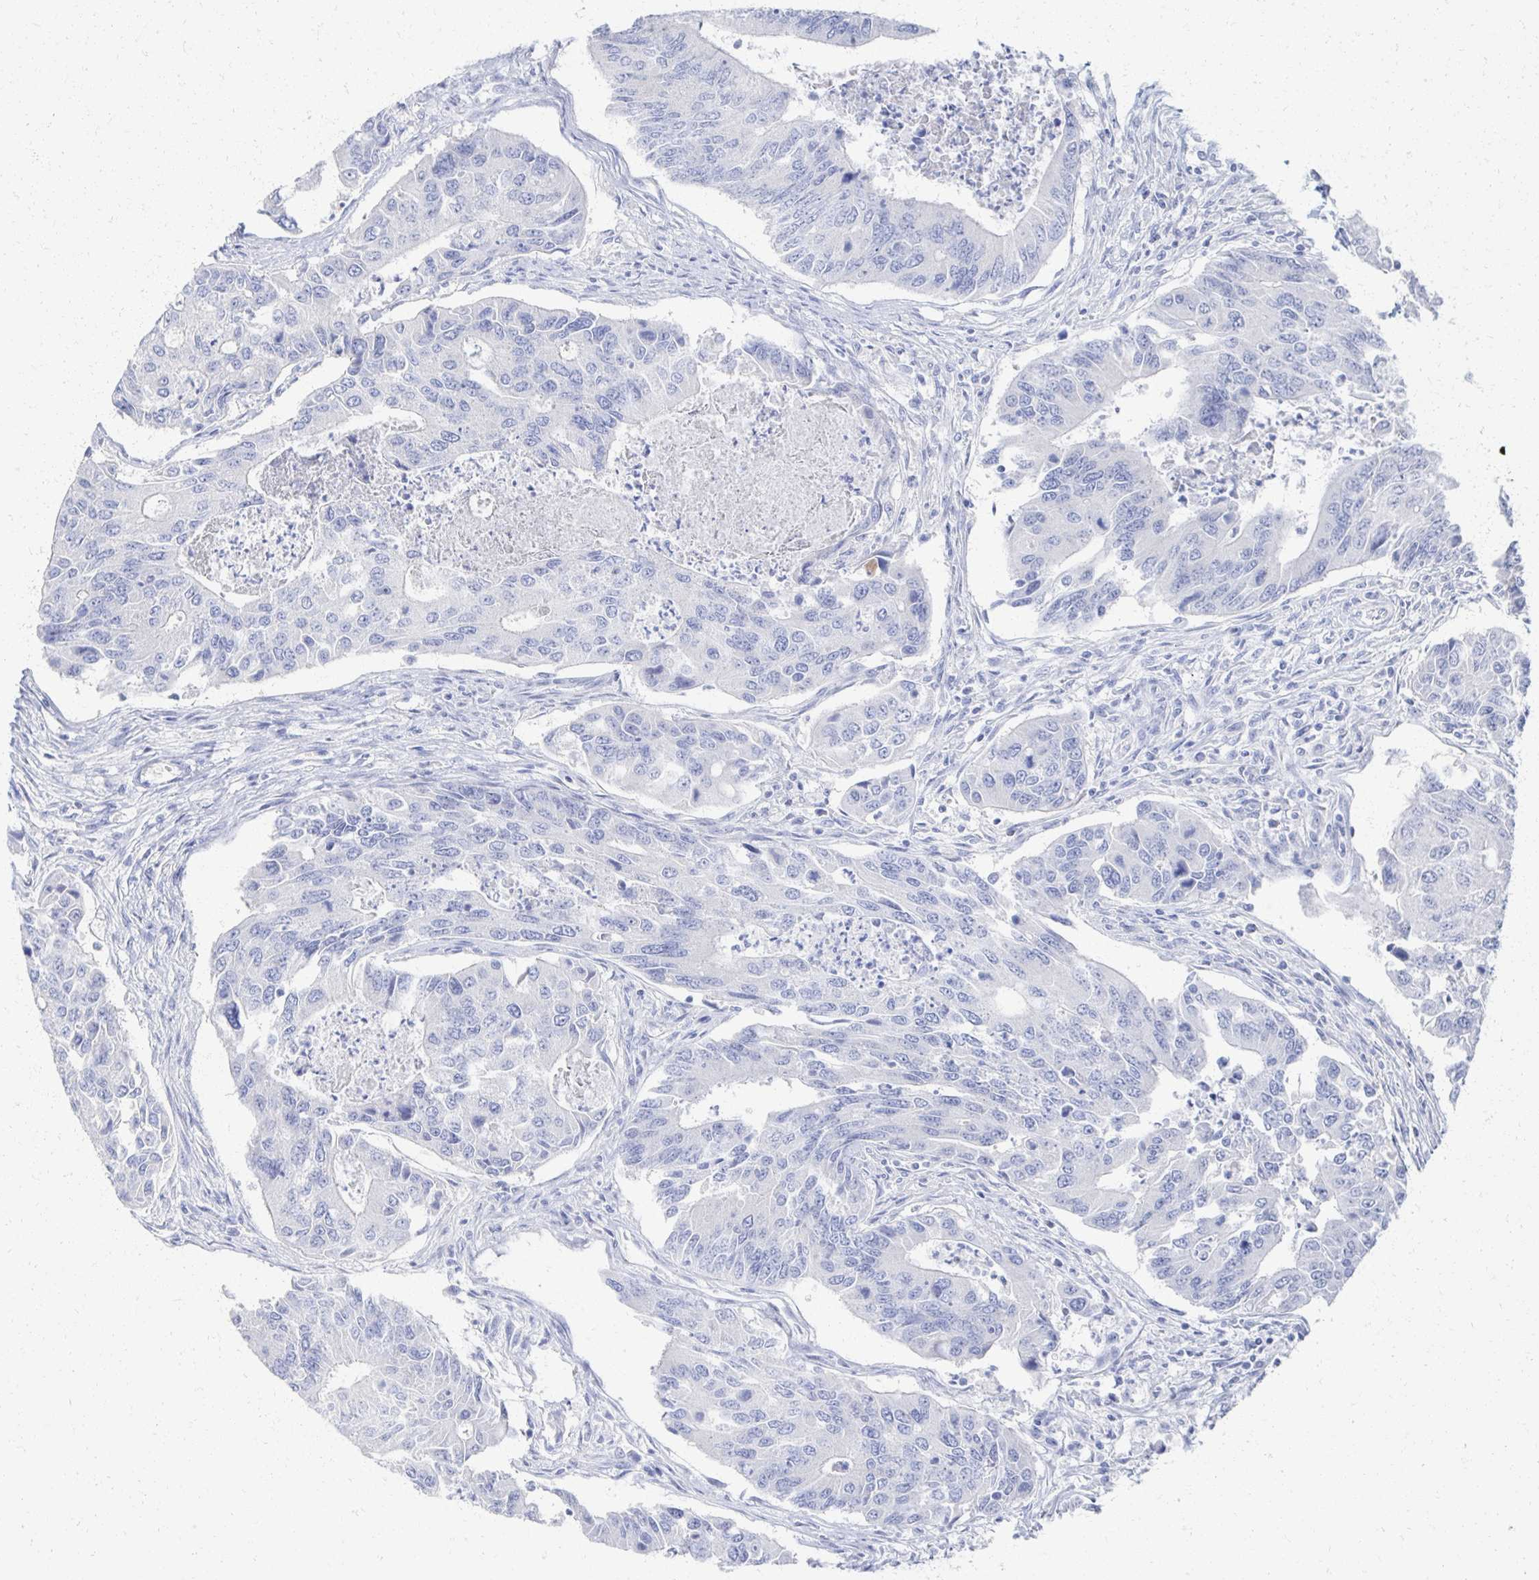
{"staining": {"intensity": "negative", "quantity": "none", "location": "none"}, "tissue": "colorectal cancer", "cell_type": "Tumor cells", "image_type": "cancer", "snomed": [{"axis": "morphology", "description": "Adenocarcinoma, NOS"}, {"axis": "topography", "description": "Colon"}], "caption": "Protein analysis of colorectal cancer (adenocarcinoma) reveals no significant positivity in tumor cells.", "gene": "PRR20A", "patient": {"sex": "female", "age": 67}}